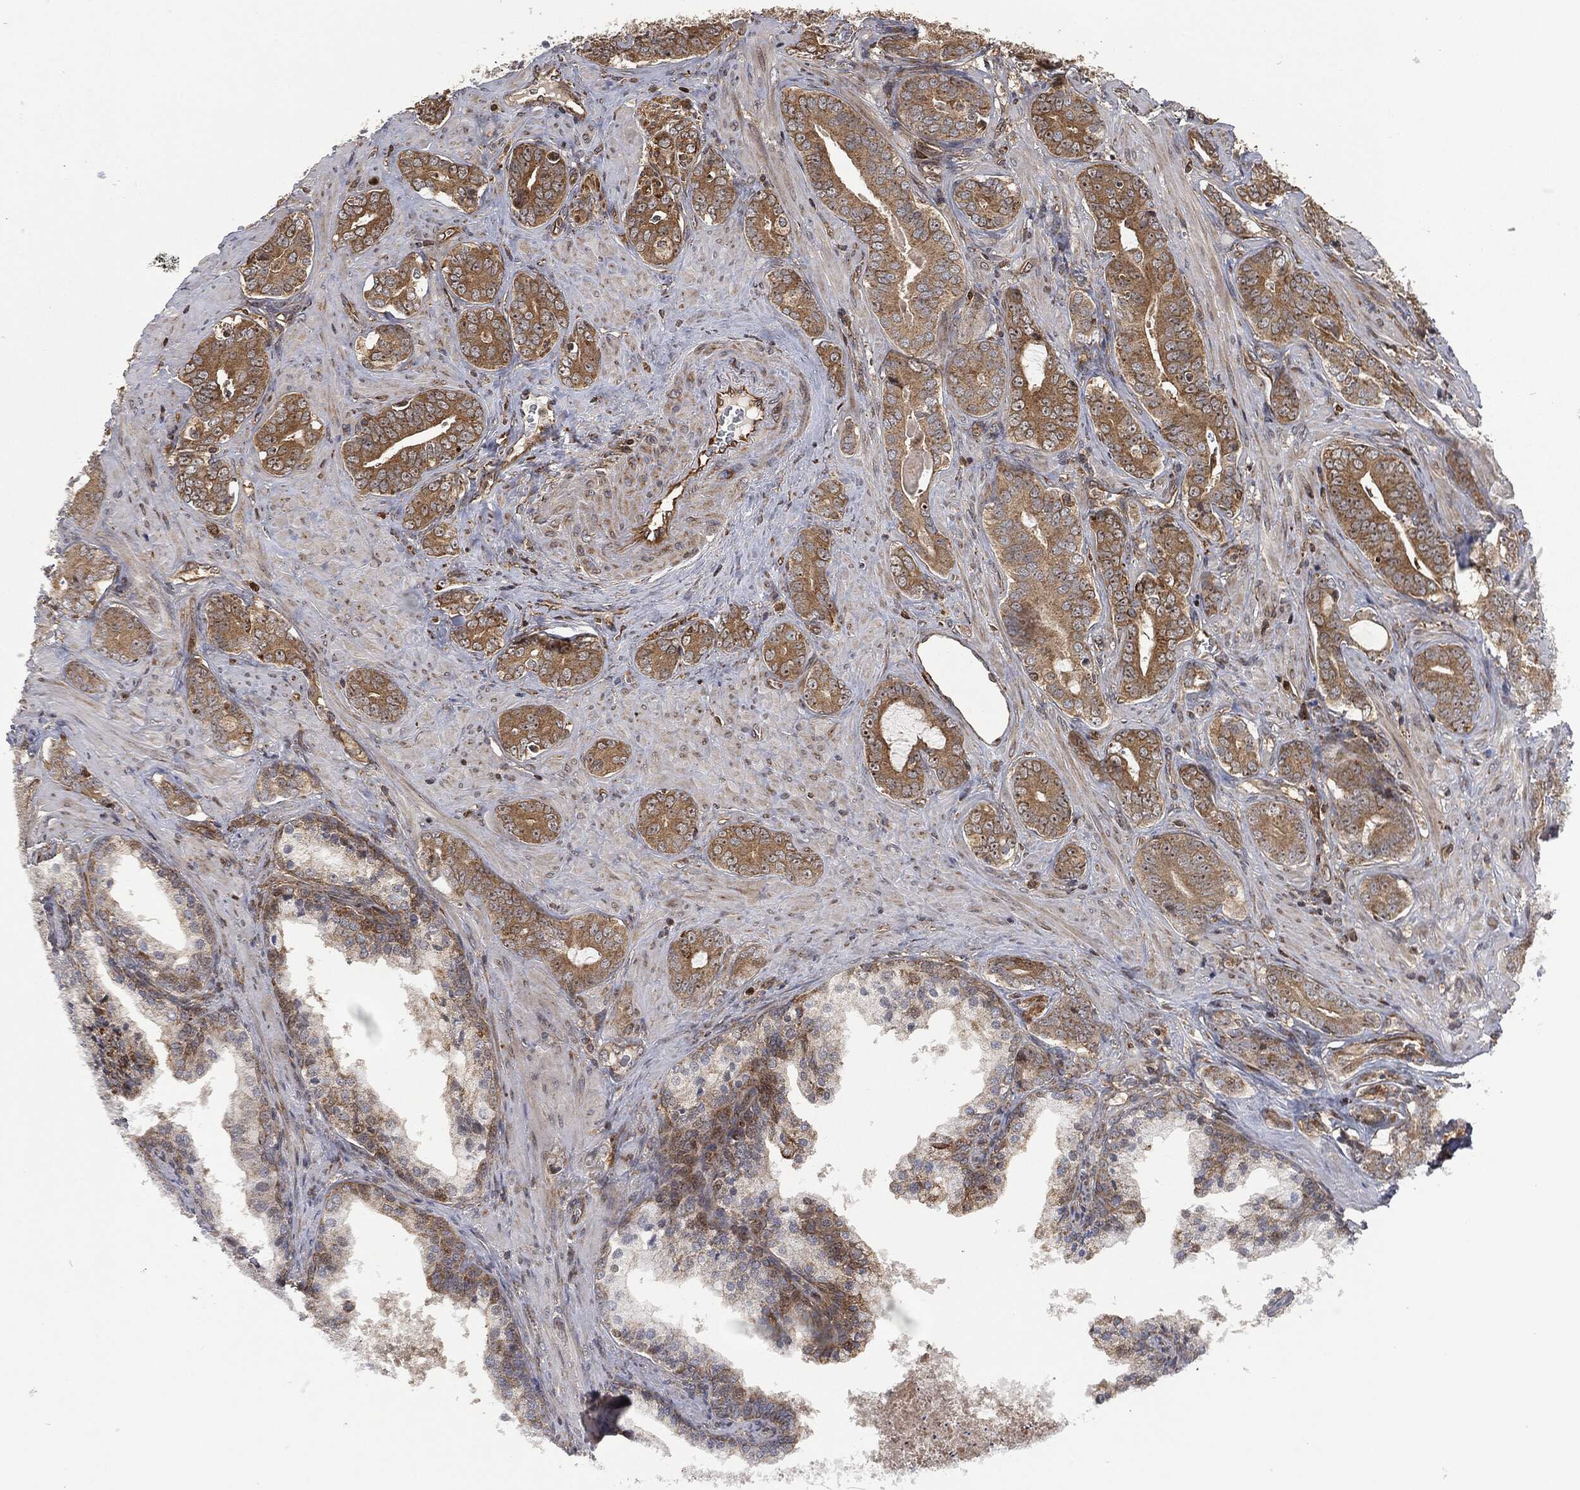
{"staining": {"intensity": "moderate", "quantity": ">75%", "location": "cytoplasmic/membranous"}, "tissue": "prostate cancer", "cell_type": "Tumor cells", "image_type": "cancer", "snomed": [{"axis": "morphology", "description": "Adenocarcinoma, NOS"}, {"axis": "topography", "description": "Prostate"}], "caption": "Moderate cytoplasmic/membranous protein expression is appreciated in about >75% of tumor cells in prostate adenocarcinoma.", "gene": "RFTN1", "patient": {"sex": "male", "age": 55}}